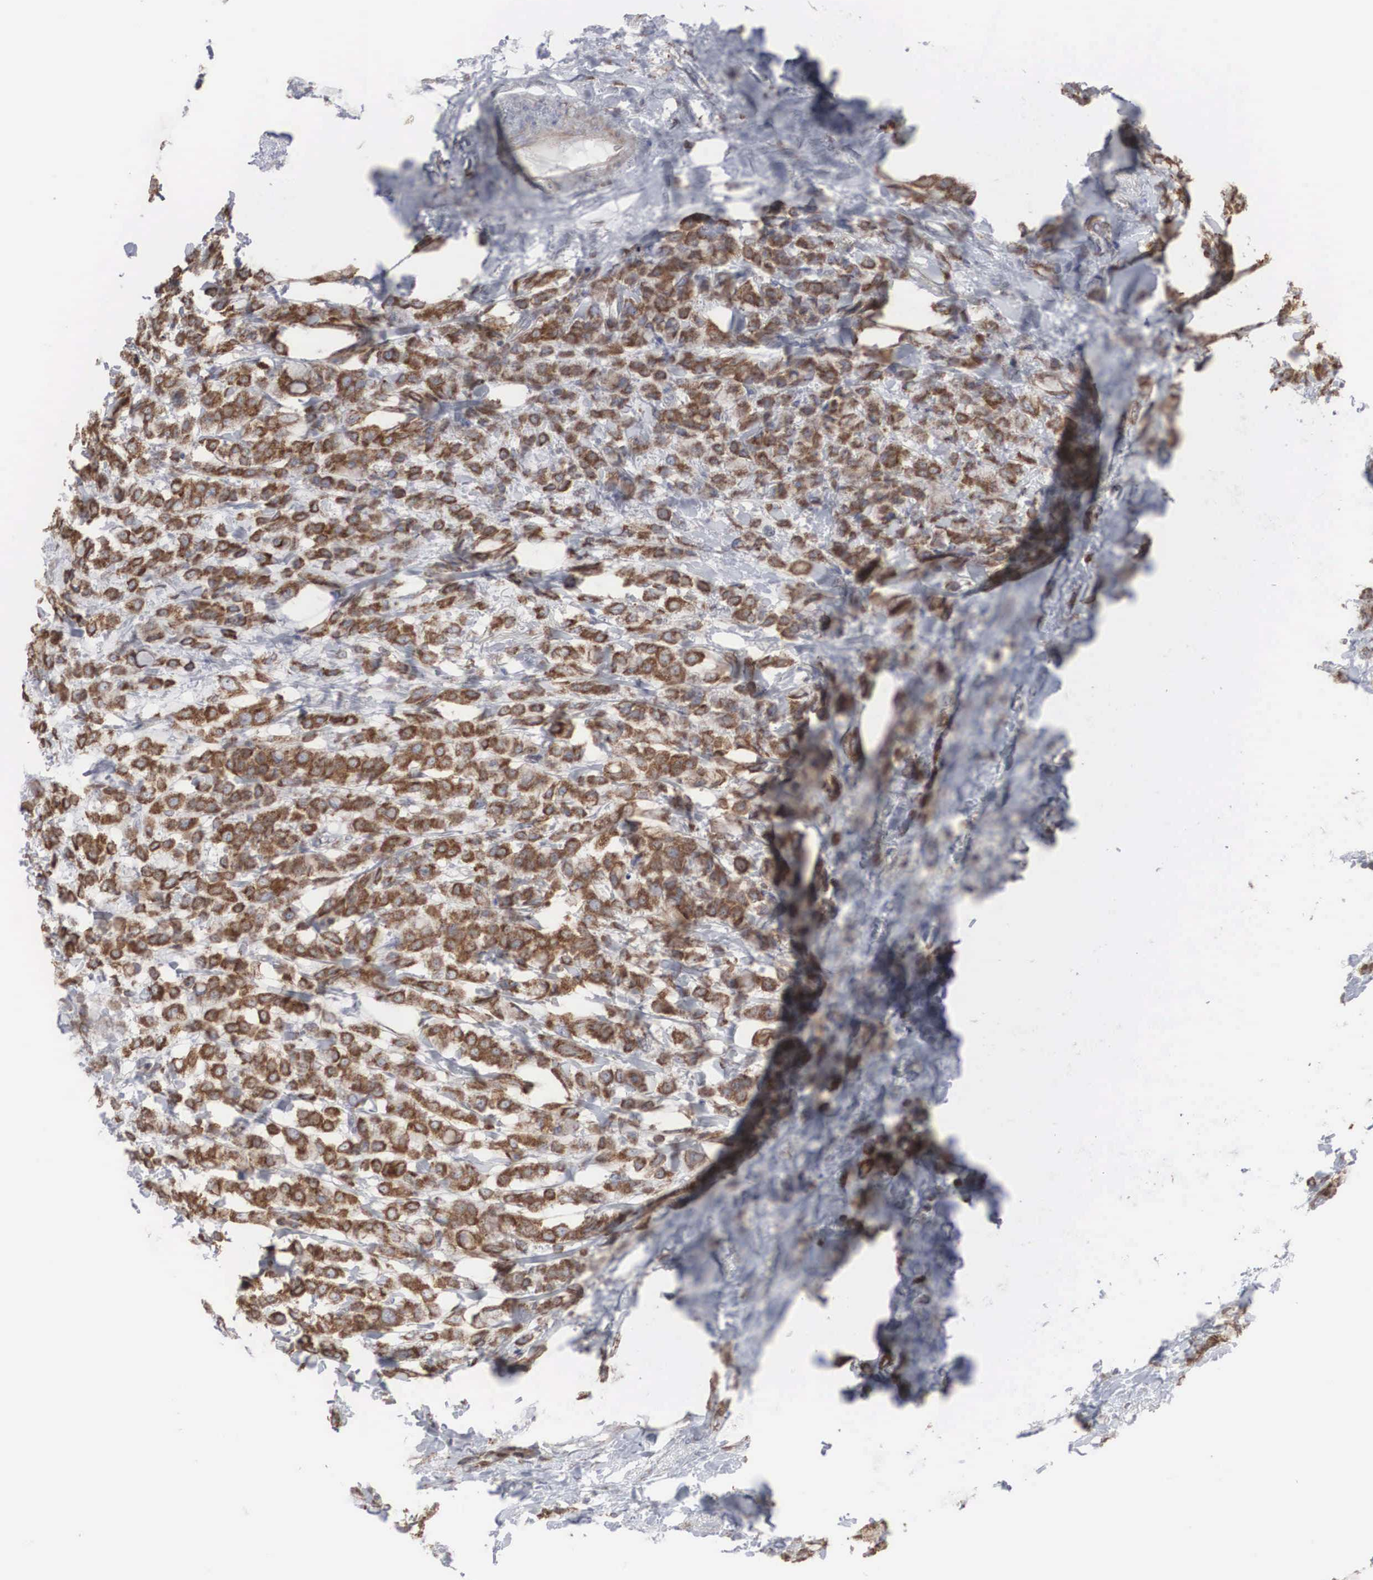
{"staining": {"intensity": "strong", "quantity": "25%-75%", "location": "cytoplasmic/membranous"}, "tissue": "breast cancer", "cell_type": "Tumor cells", "image_type": "cancer", "snomed": [{"axis": "morphology", "description": "Lobular carcinoma"}, {"axis": "topography", "description": "Breast"}], "caption": "DAB (3,3'-diaminobenzidine) immunohistochemical staining of breast cancer (lobular carcinoma) shows strong cytoplasmic/membranous protein staining in about 25%-75% of tumor cells. (IHC, brightfield microscopy, high magnification).", "gene": "MIA2", "patient": {"sex": "female", "age": 85}}